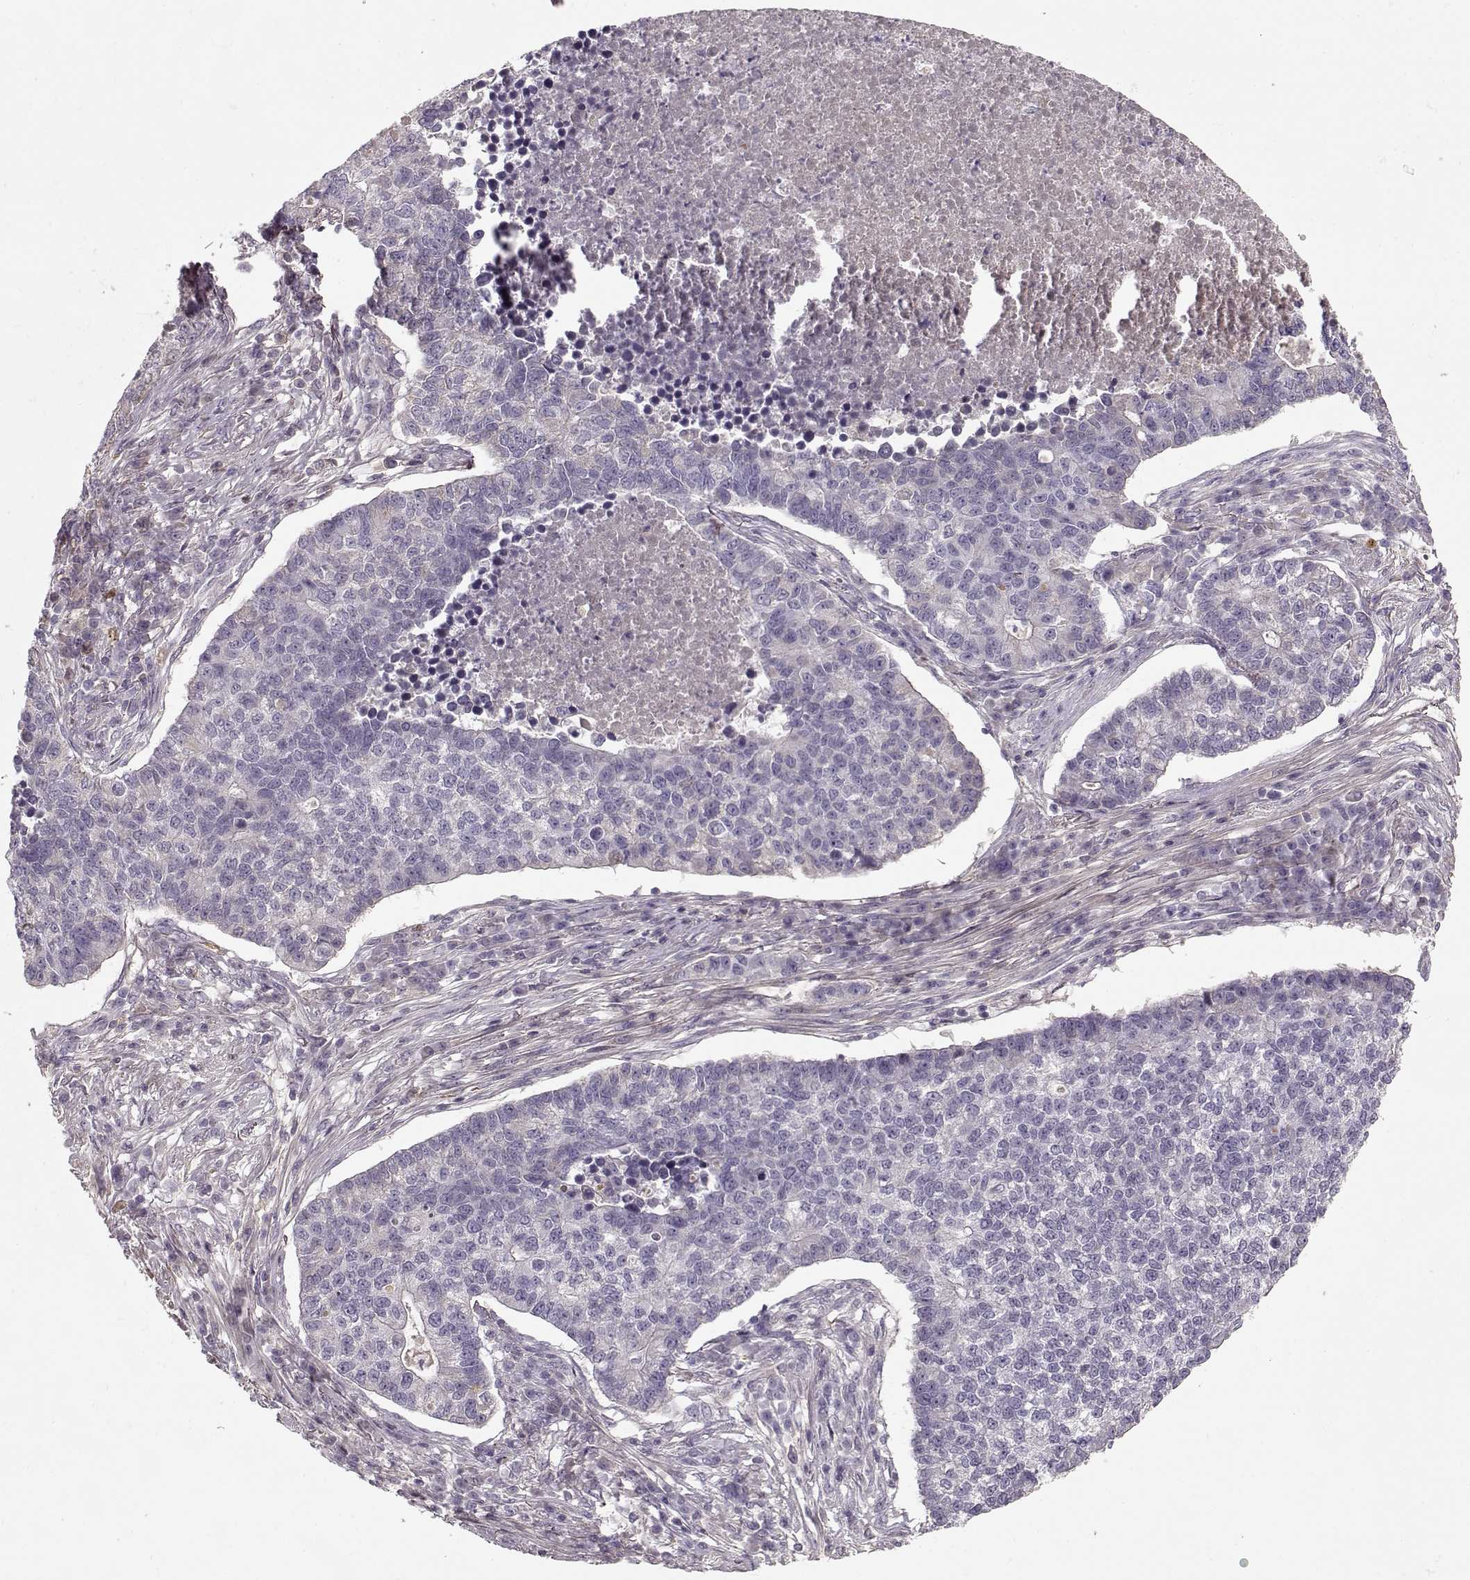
{"staining": {"intensity": "negative", "quantity": "none", "location": "none"}, "tissue": "lung cancer", "cell_type": "Tumor cells", "image_type": "cancer", "snomed": [{"axis": "morphology", "description": "Adenocarcinoma, NOS"}, {"axis": "topography", "description": "Lung"}], "caption": "Lung cancer was stained to show a protein in brown. There is no significant staining in tumor cells.", "gene": "LUM", "patient": {"sex": "male", "age": 57}}